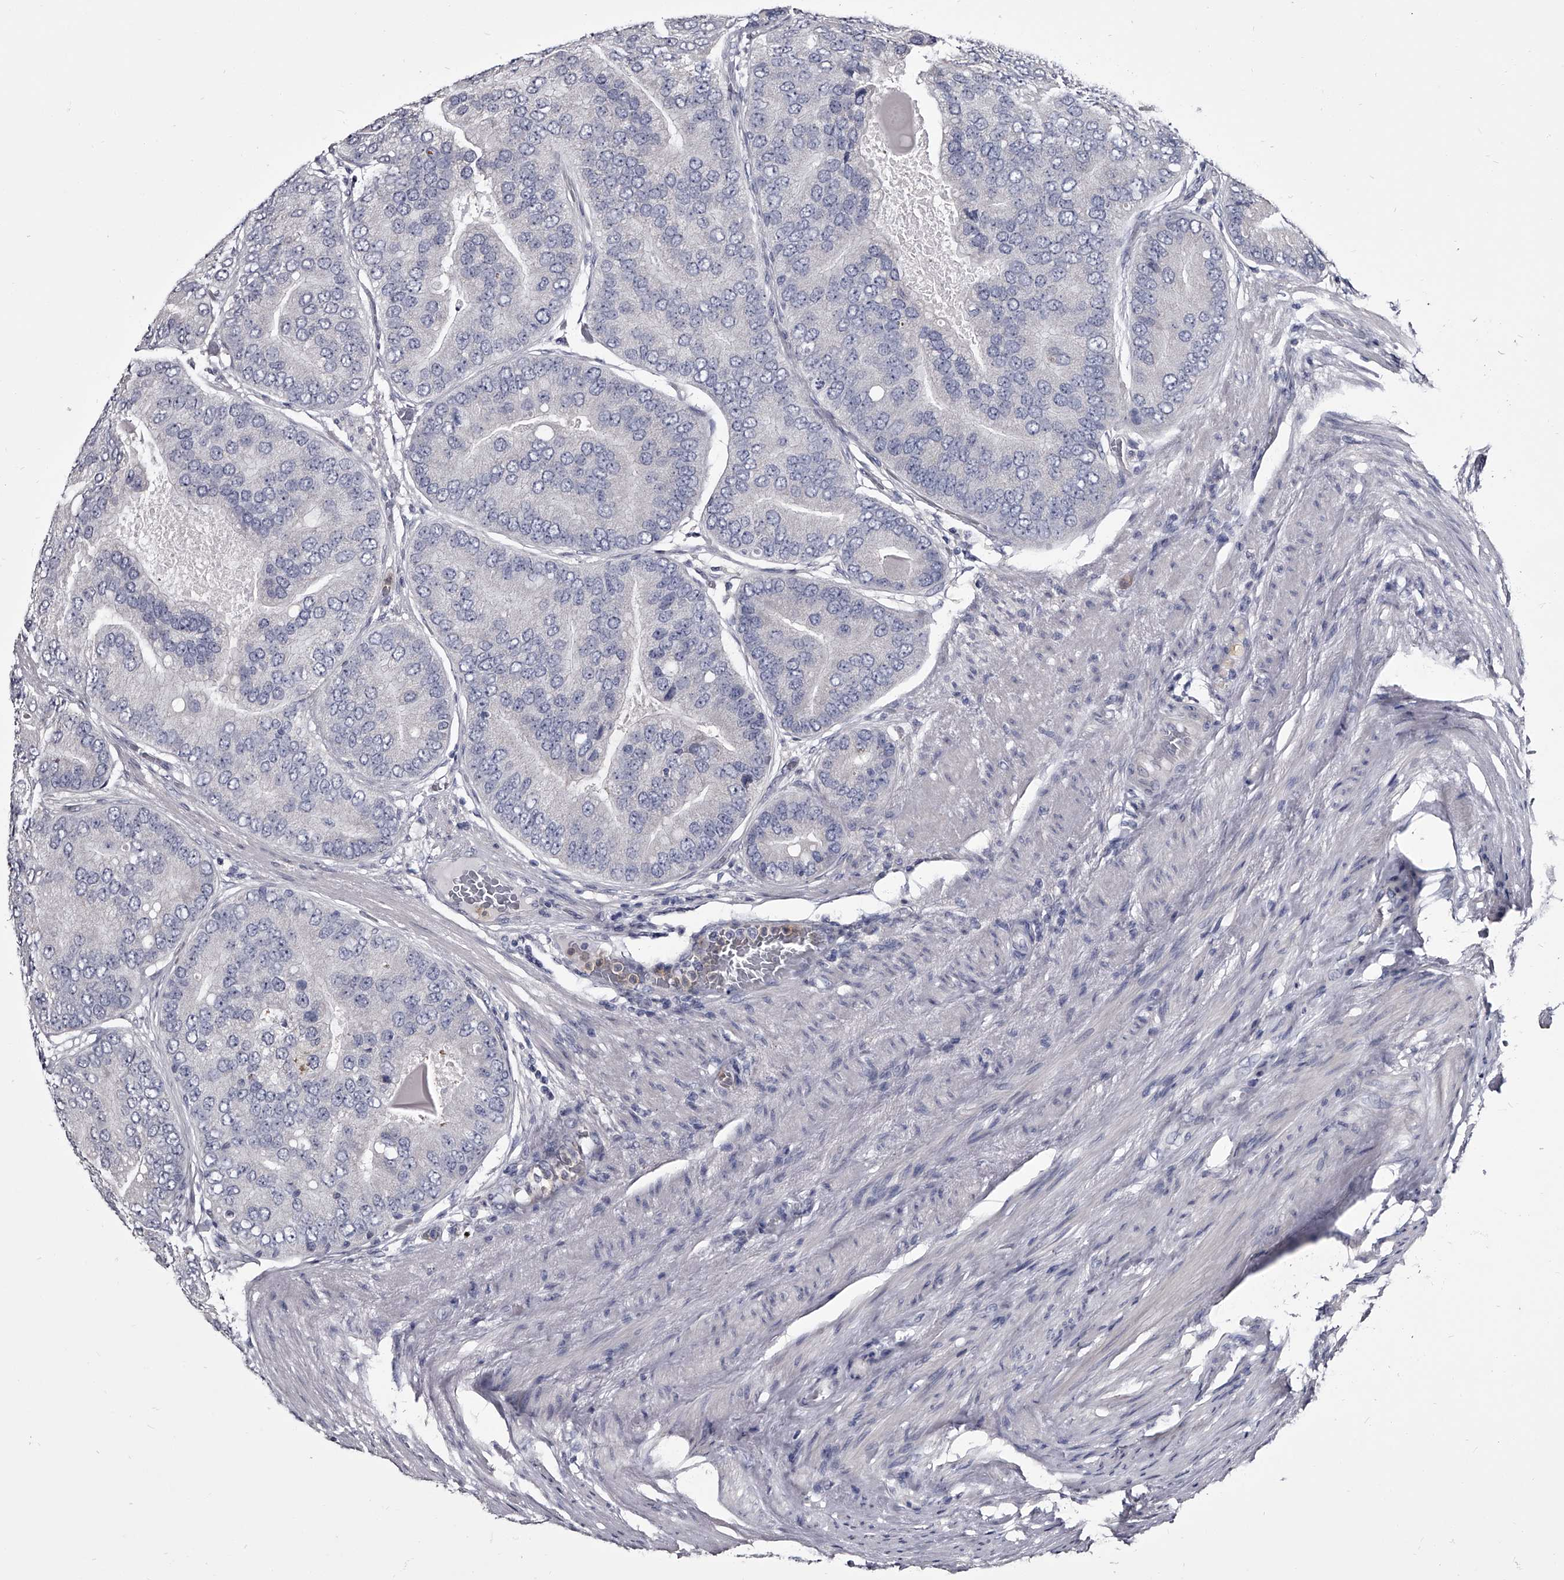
{"staining": {"intensity": "negative", "quantity": "none", "location": "none"}, "tissue": "prostate cancer", "cell_type": "Tumor cells", "image_type": "cancer", "snomed": [{"axis": "morphology", "description": "Adenocarcinoma, High grade"}, {"axis": "topography", "description": "Prostate"}], "caption": "Immunohistochemistry image of human prostate cancer stained for a protein (brown), which reveals no expression in tumor cells.", "gene": "GAPVD1", "patient": {"sex": "male", "age": 70}}